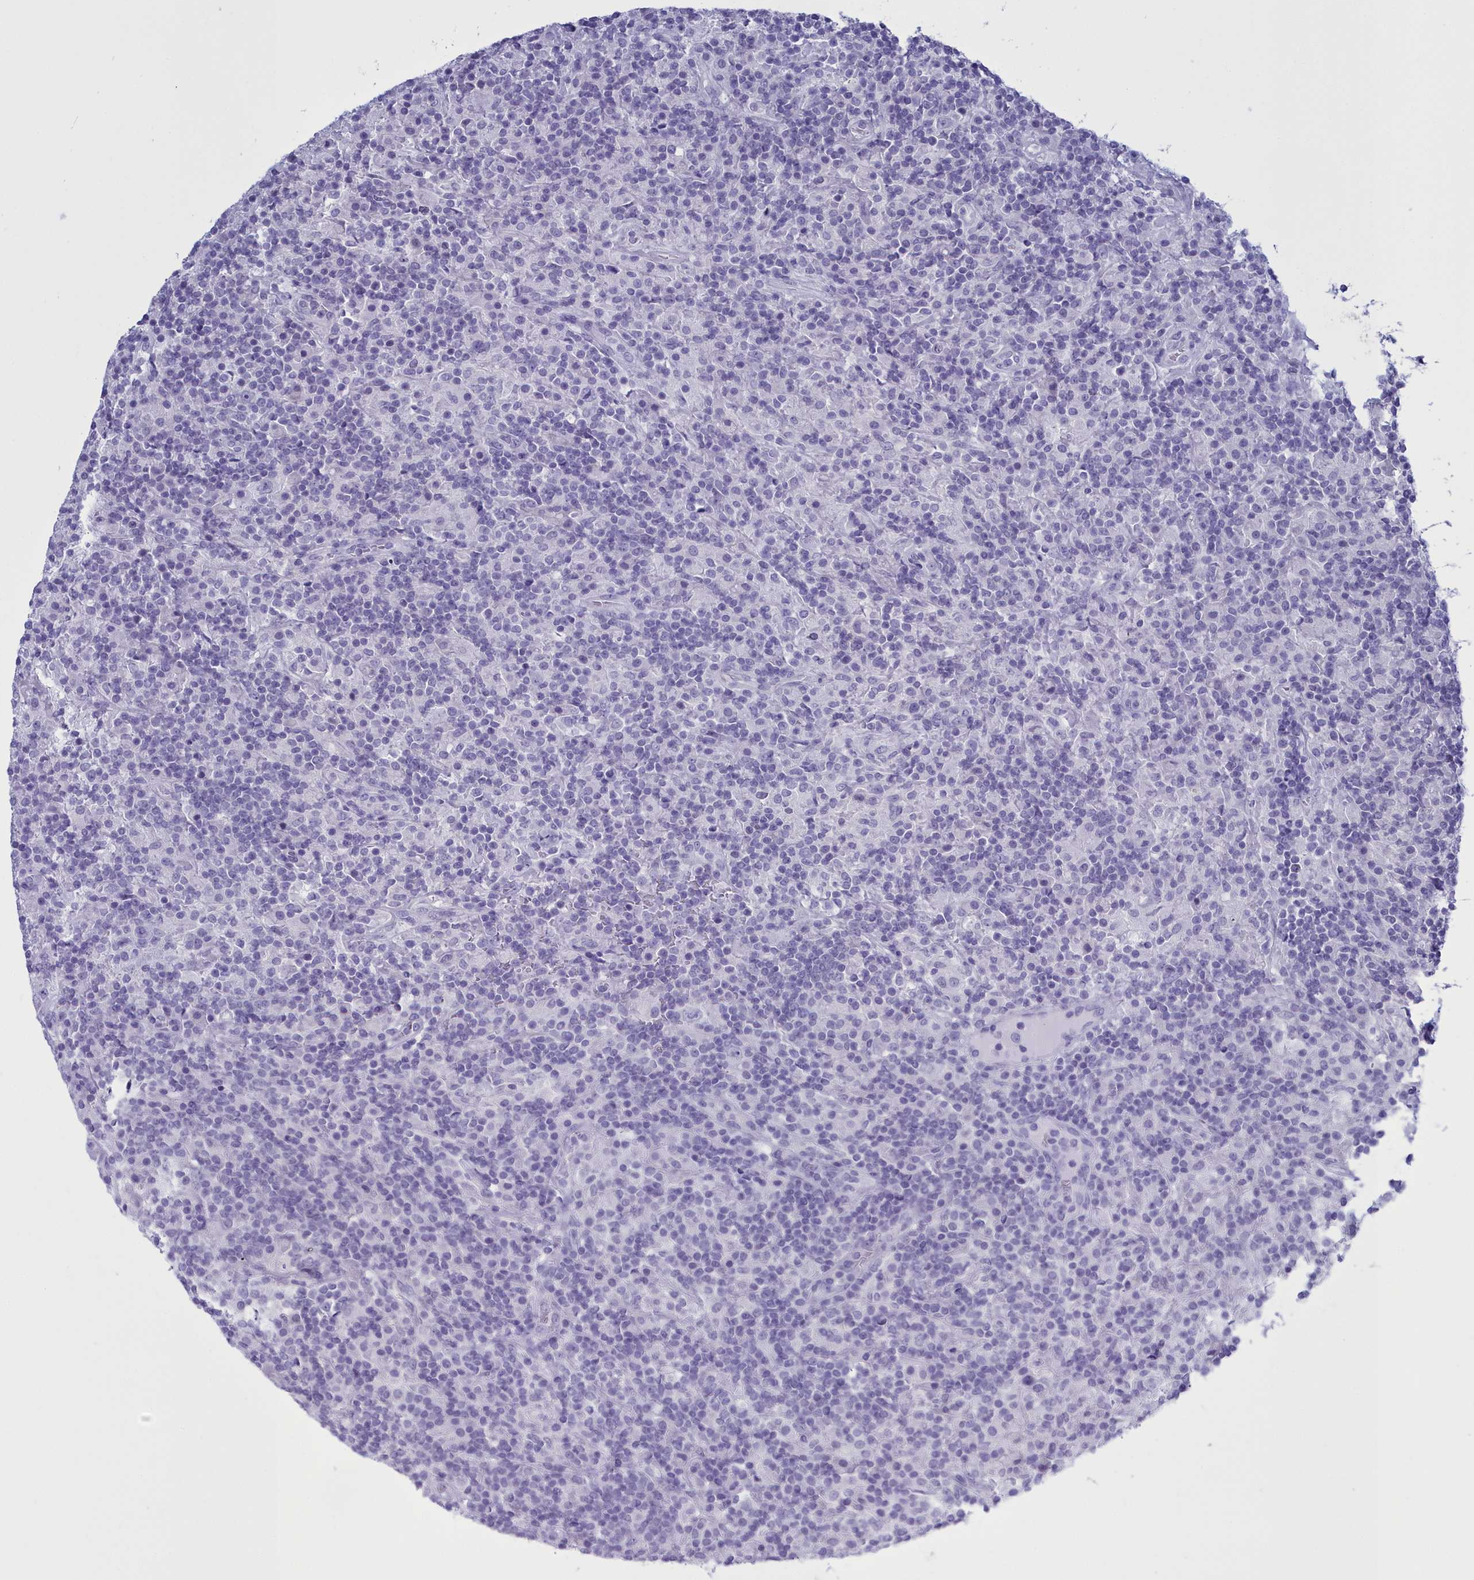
{"staining": {"intensity": "negative", "quantity": "none", "location": "none"}, "tissue": "lymphoma", "cell_type": "Tumor cells", "image_type": "cancer", "snomed": [{"axis": "morphology", "description": "Hodgkin's disease, NOS"}, {"axis": "topography", "description": "Lymph node"}], "caption": "Human Hodgkin's disease stained for a protein using immunohistochemistry reveals no expression in tumor cells.", "gene": "MAP6", "patient": {"sex": "male", "age": 70}}